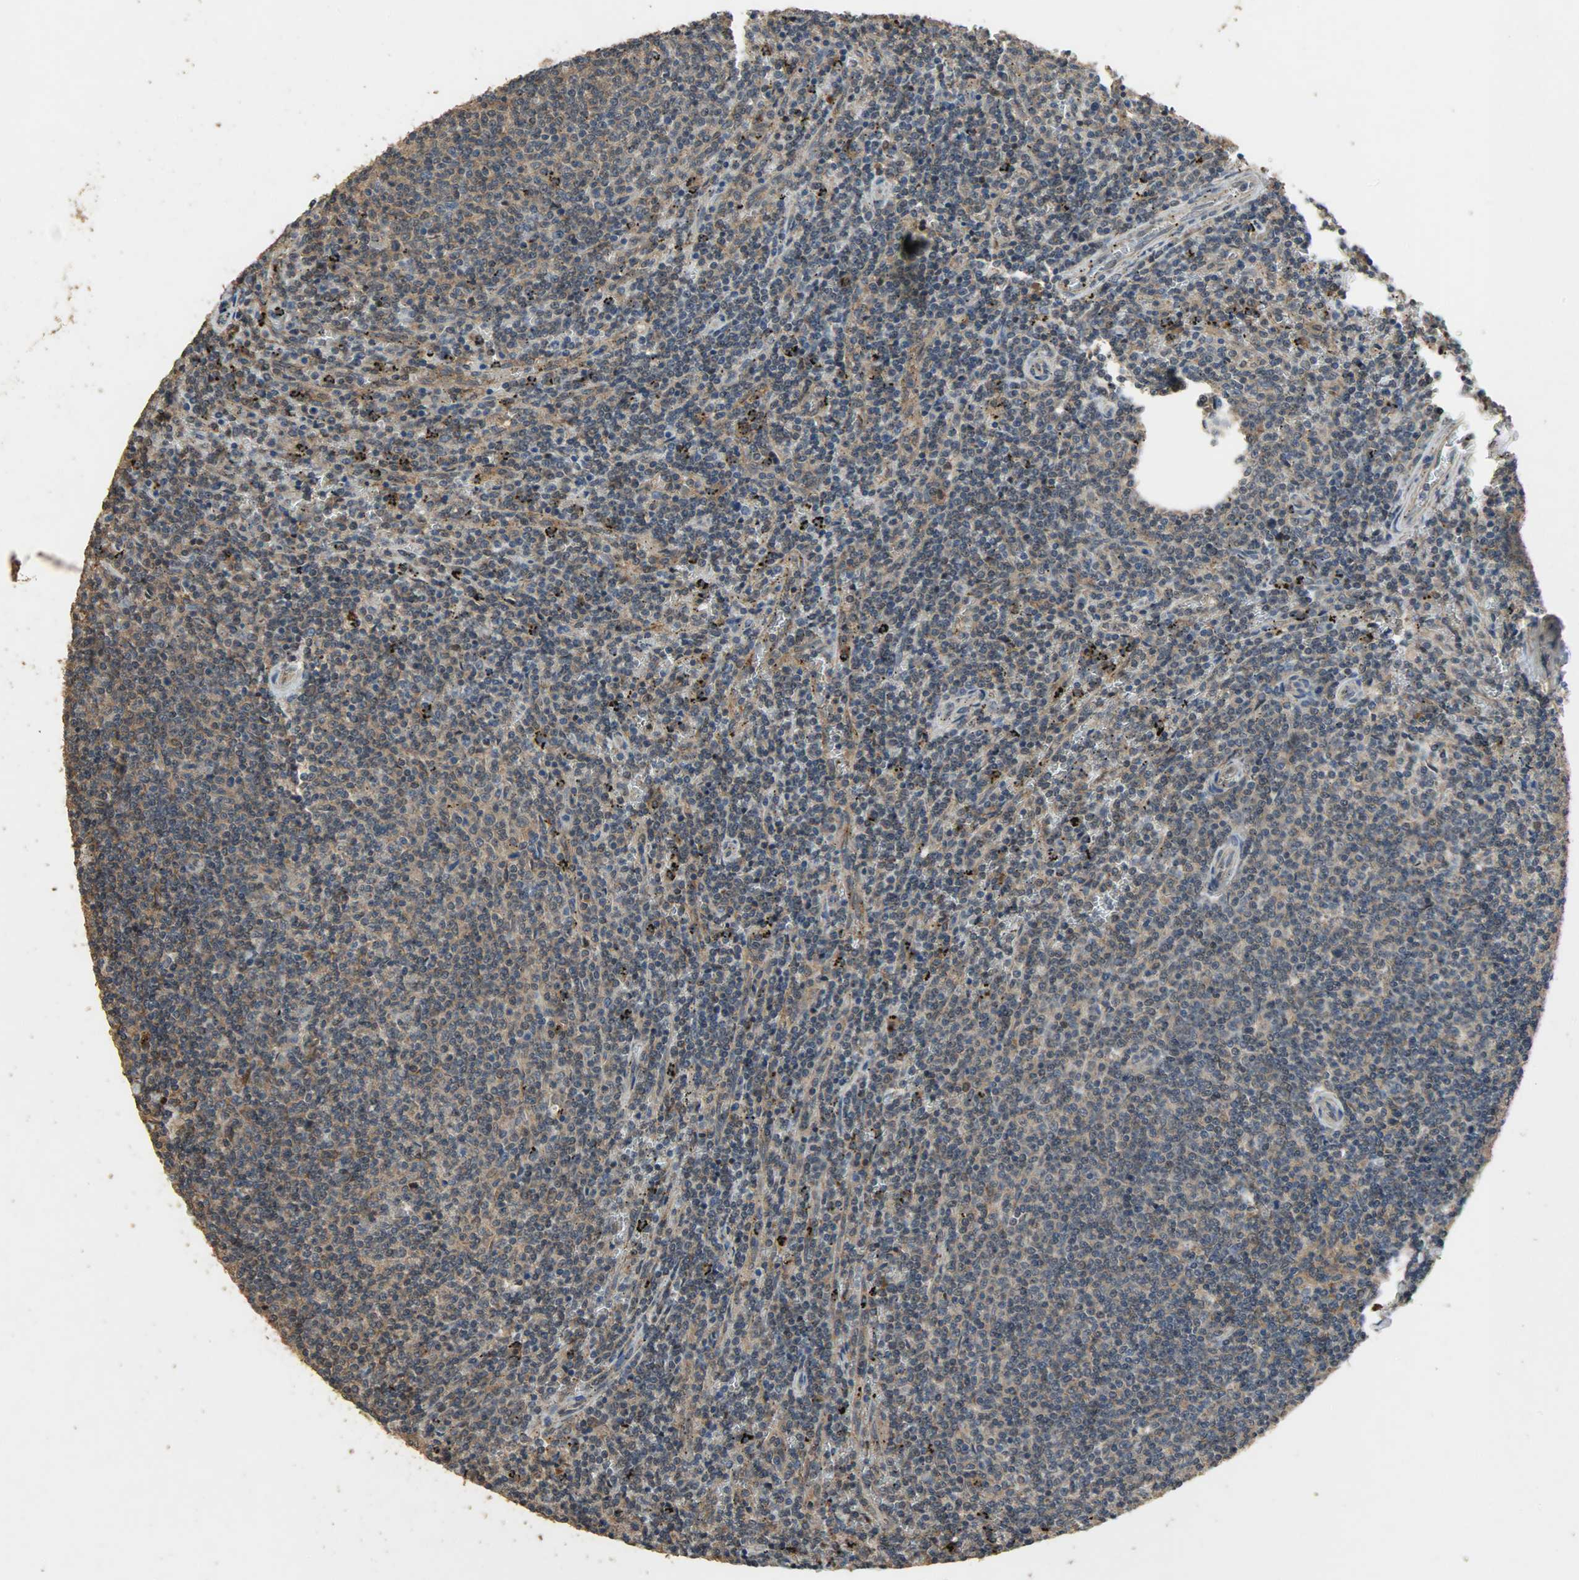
{"staining": {"intensity": "moderate", "quantity": ">75%", "location": "cytoplasmic/membranous"}, "tissue": "lymphoma", "cell_type": "Tumor cells", "image_type": "cancer", "snomed": [{"axis": "morphology", "description": "Malignant lymphoma, non-Hodgkin's type, Low grade"}, {"axis": "topography", "description": "Spleen"}], "caption": "This micrograph displays immunohistochemistry staining of lymphoma, with medium moderate cytoplasmic/membranous staining in about >75% of tumor cells.", "gene": "CDKN2C", "patient": {"sex": "female", "age": 50}}